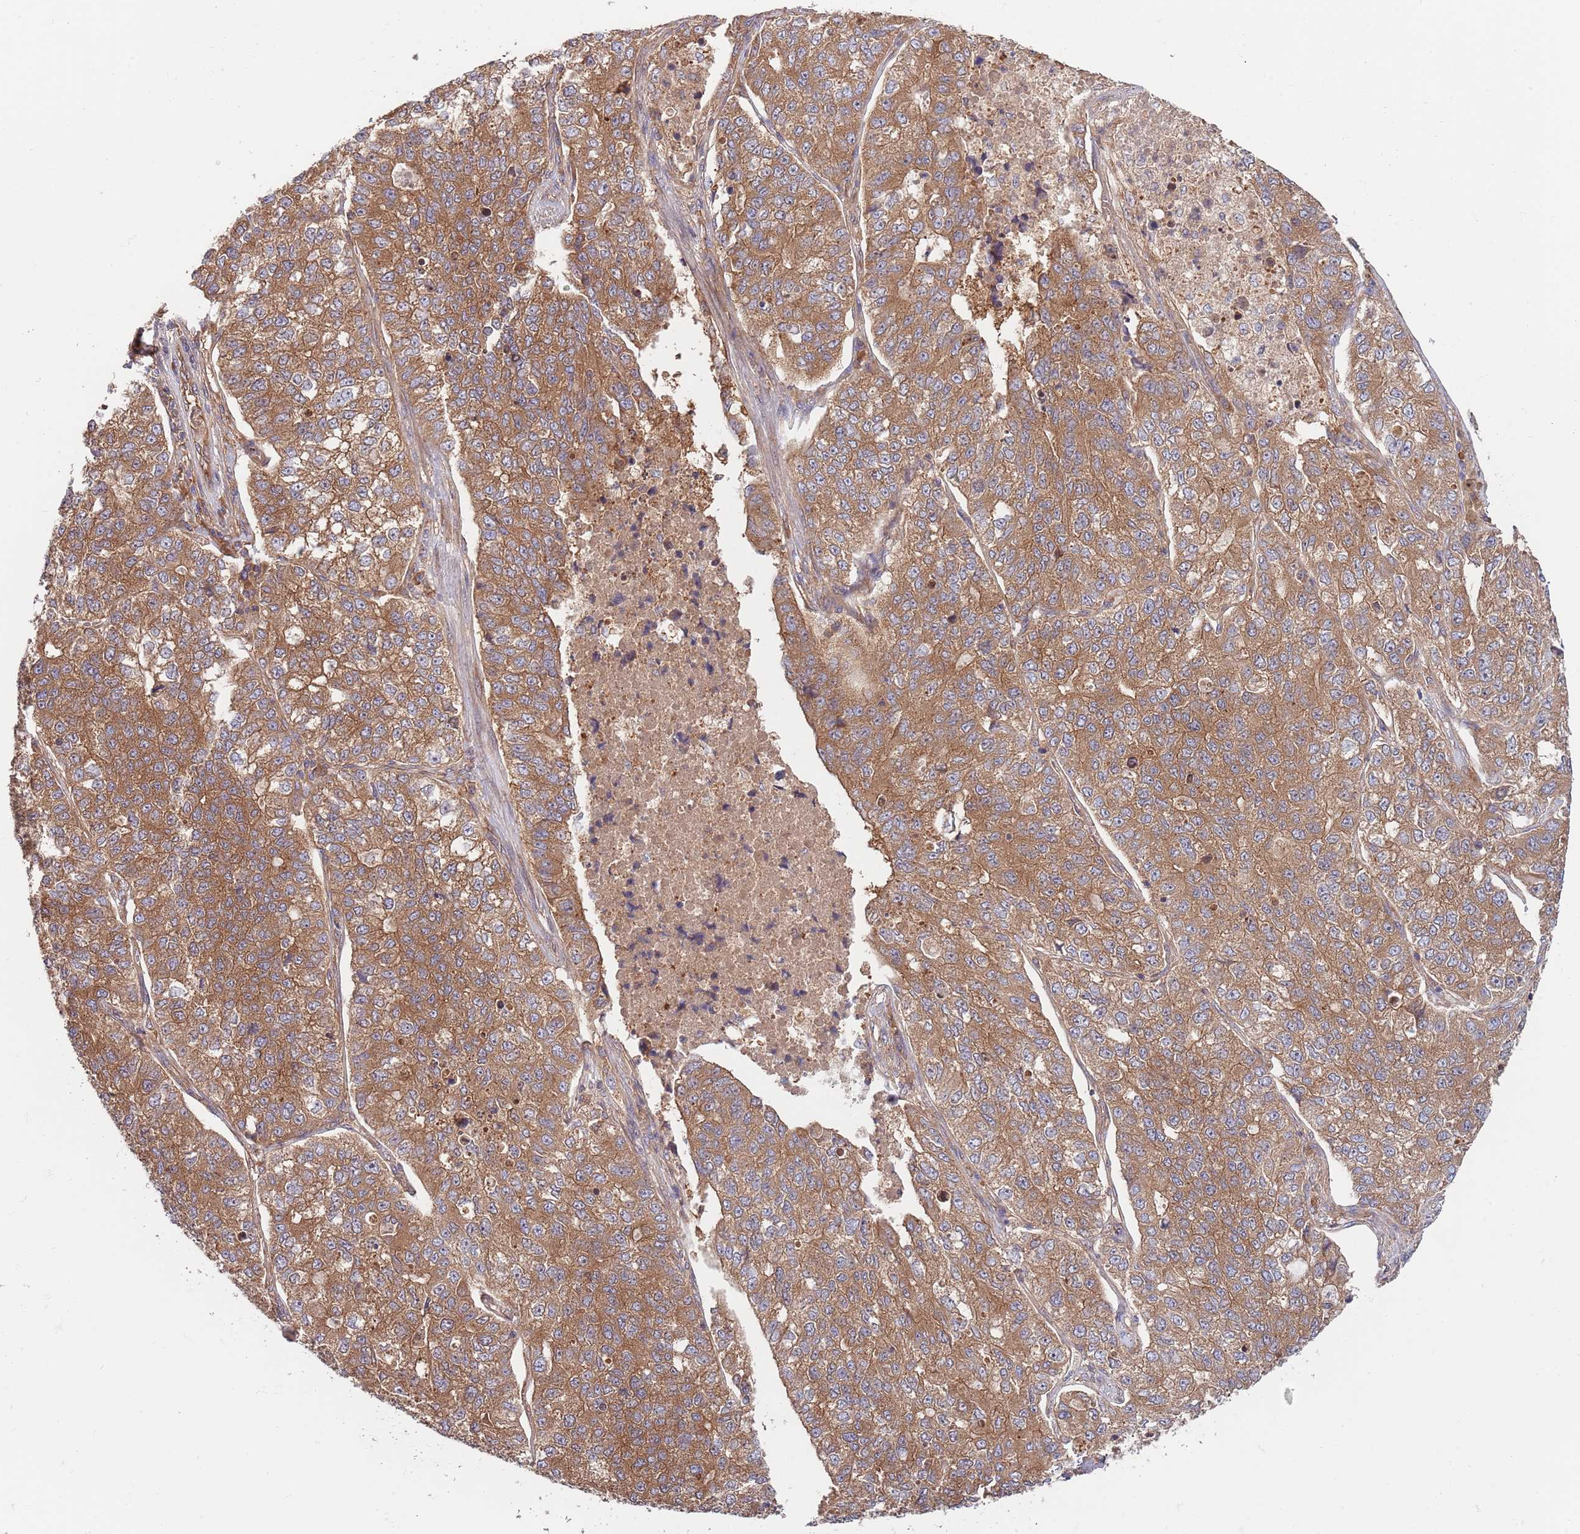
{"staining": {"intensity": "moderate", "quantity": ">75%", "location": "cytoplasmic/membranous"}, "tissue": "lung cancer", "cell_type": "Tumor cells", "image_type": "cancer", "snomed": [{"axis": "morphology", "description": "Adenocarcinoma, NOS"}, {"axis": "topography", "description": "Lung"}], "caption": "Protein staining shows moderate cytoplasmic/membranous positivity in approximately >75% of tumor cells in lung adenocarcinoma.", "gene": "EIF3F", "patient": {"sex": "male", "age": 49}}